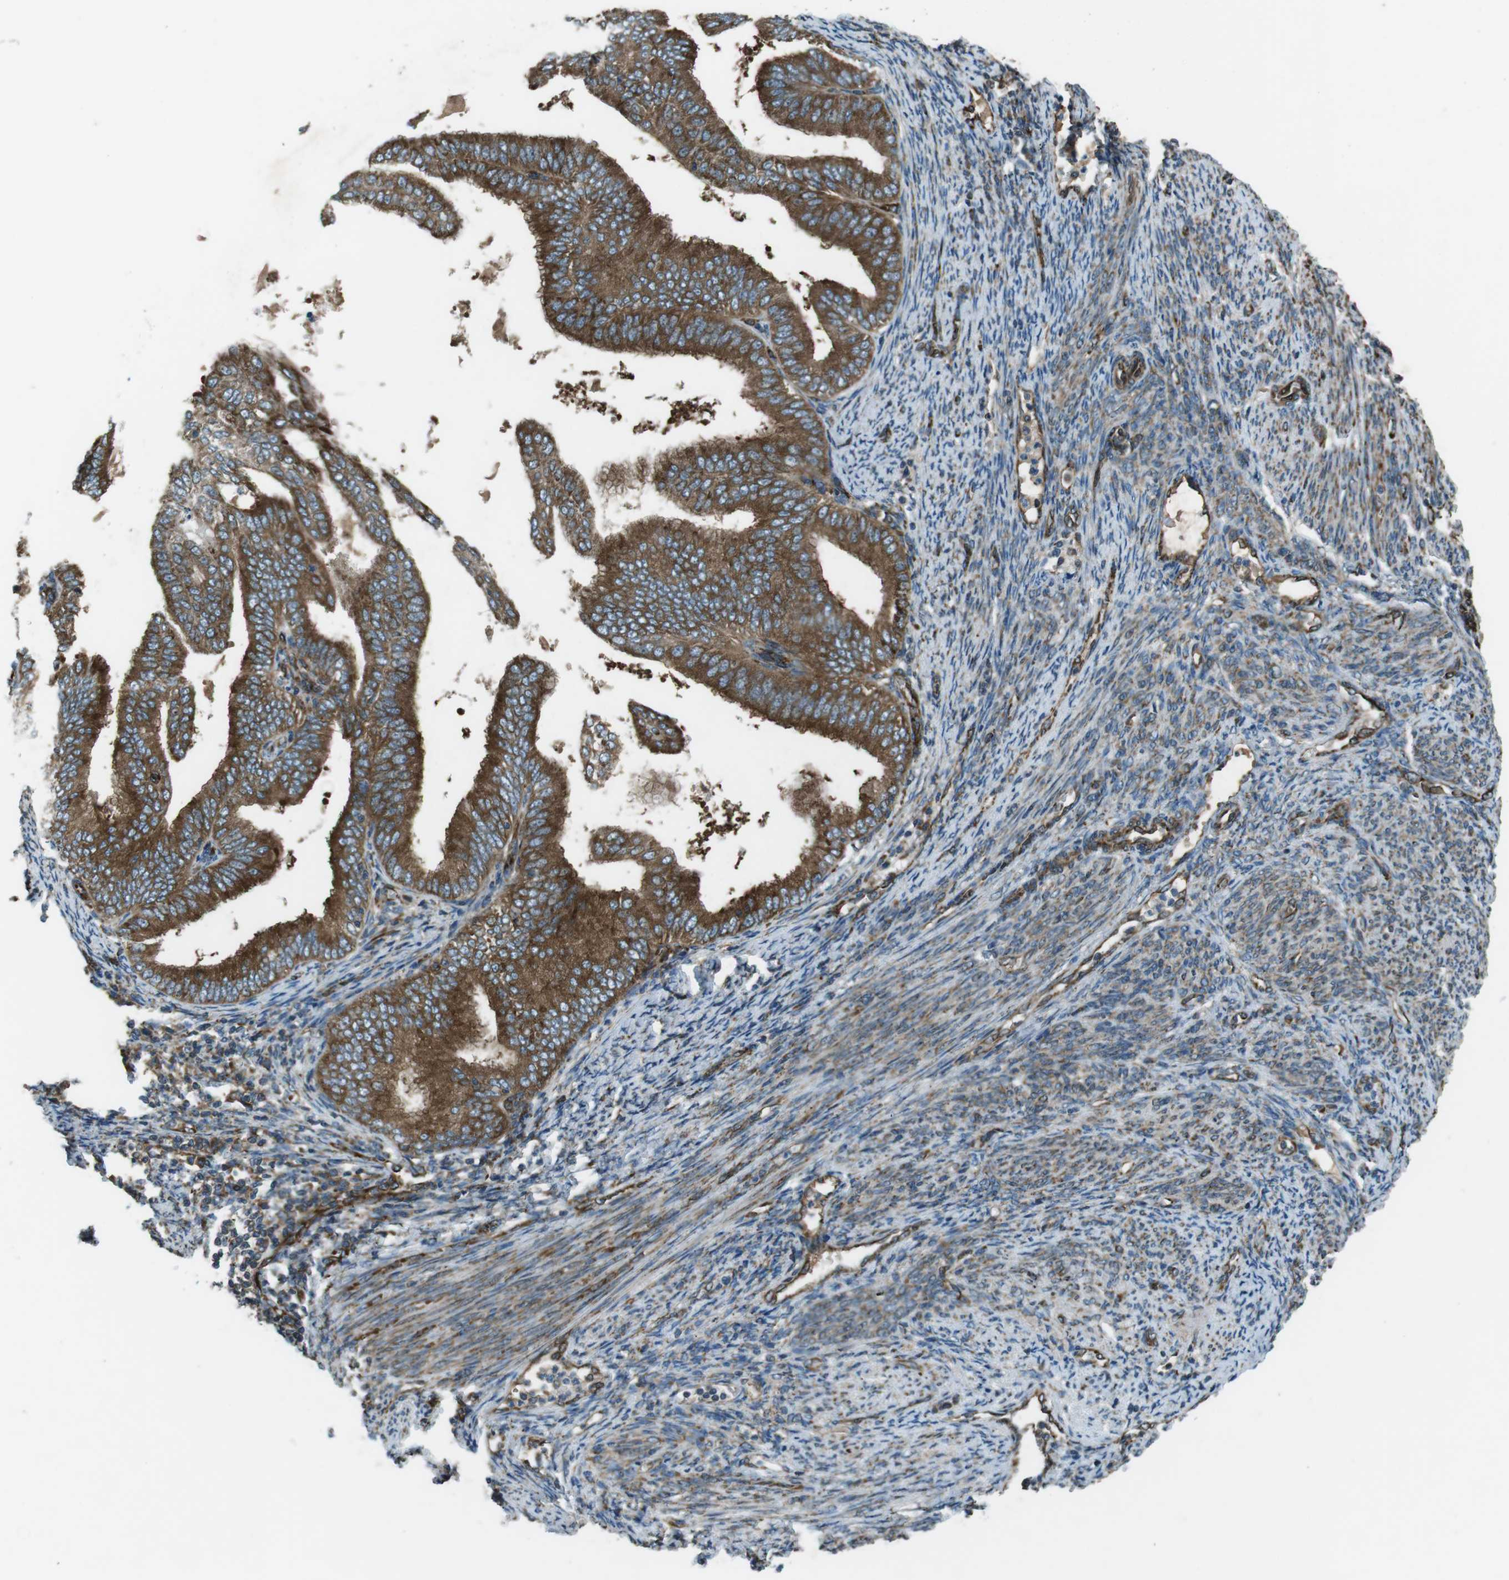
{"staining": {"intensity": "strong", "quantity": ">75%", "location": "cytoplasmic/membranous"}, "tissue": "endometrial cancer", "cell_type": "Tumor cells", "image_type": "cancer", "snomed": [{"axis": "morphology", "description": "Adenocarcinoma, NOS"}, {"axis": "topography", "description": "Endometrium"}], "caption": "High-power microscopy captured an IHC image of endometrial cancer, revealing strong cytoplasmic/membranous expression in about >75% of tumor cells.", "gene": "KTN1", "patient": {"sex": "female", "age": 58}}